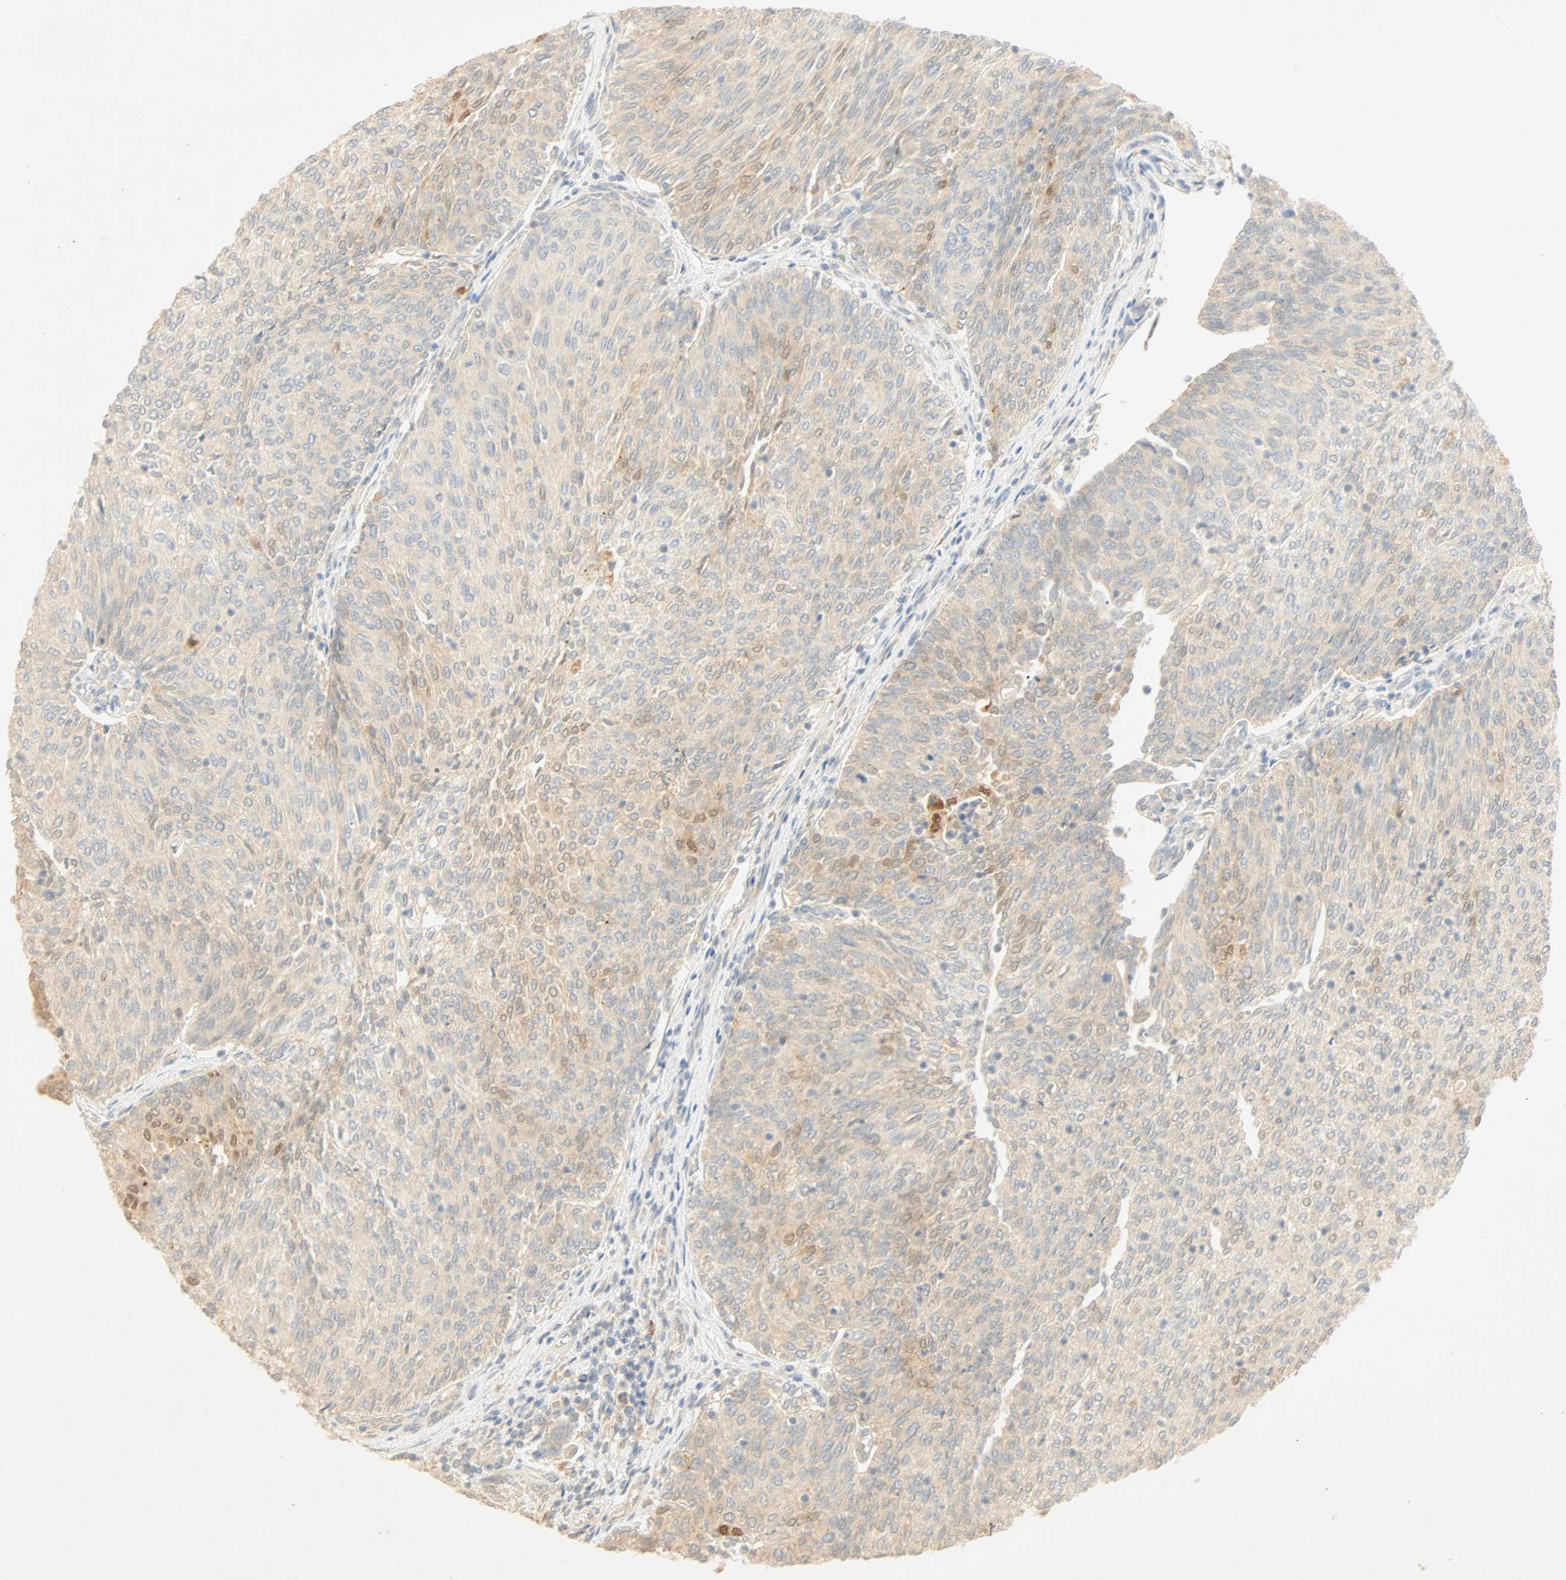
{"staining": {"intensity": "weak", "quantity": "<25%", "location": "cytoplasmic/membranous"}, "tissue": "urothelial cancer", "cell_type": "Tumor cells", "image_type": "cancer", "snomed": [{"axis": "morphology", "description": "Urothelial carcinoma, Low grade"}, {"axis": "topography", "description": "Urinary bladder"}], "caption": "DAB immunohistochemical staining of urothelial cancer shows no significant staining in tumor cells.", "gene": "SELENBP1", "patient": {"sex": "female", "age": 79}}